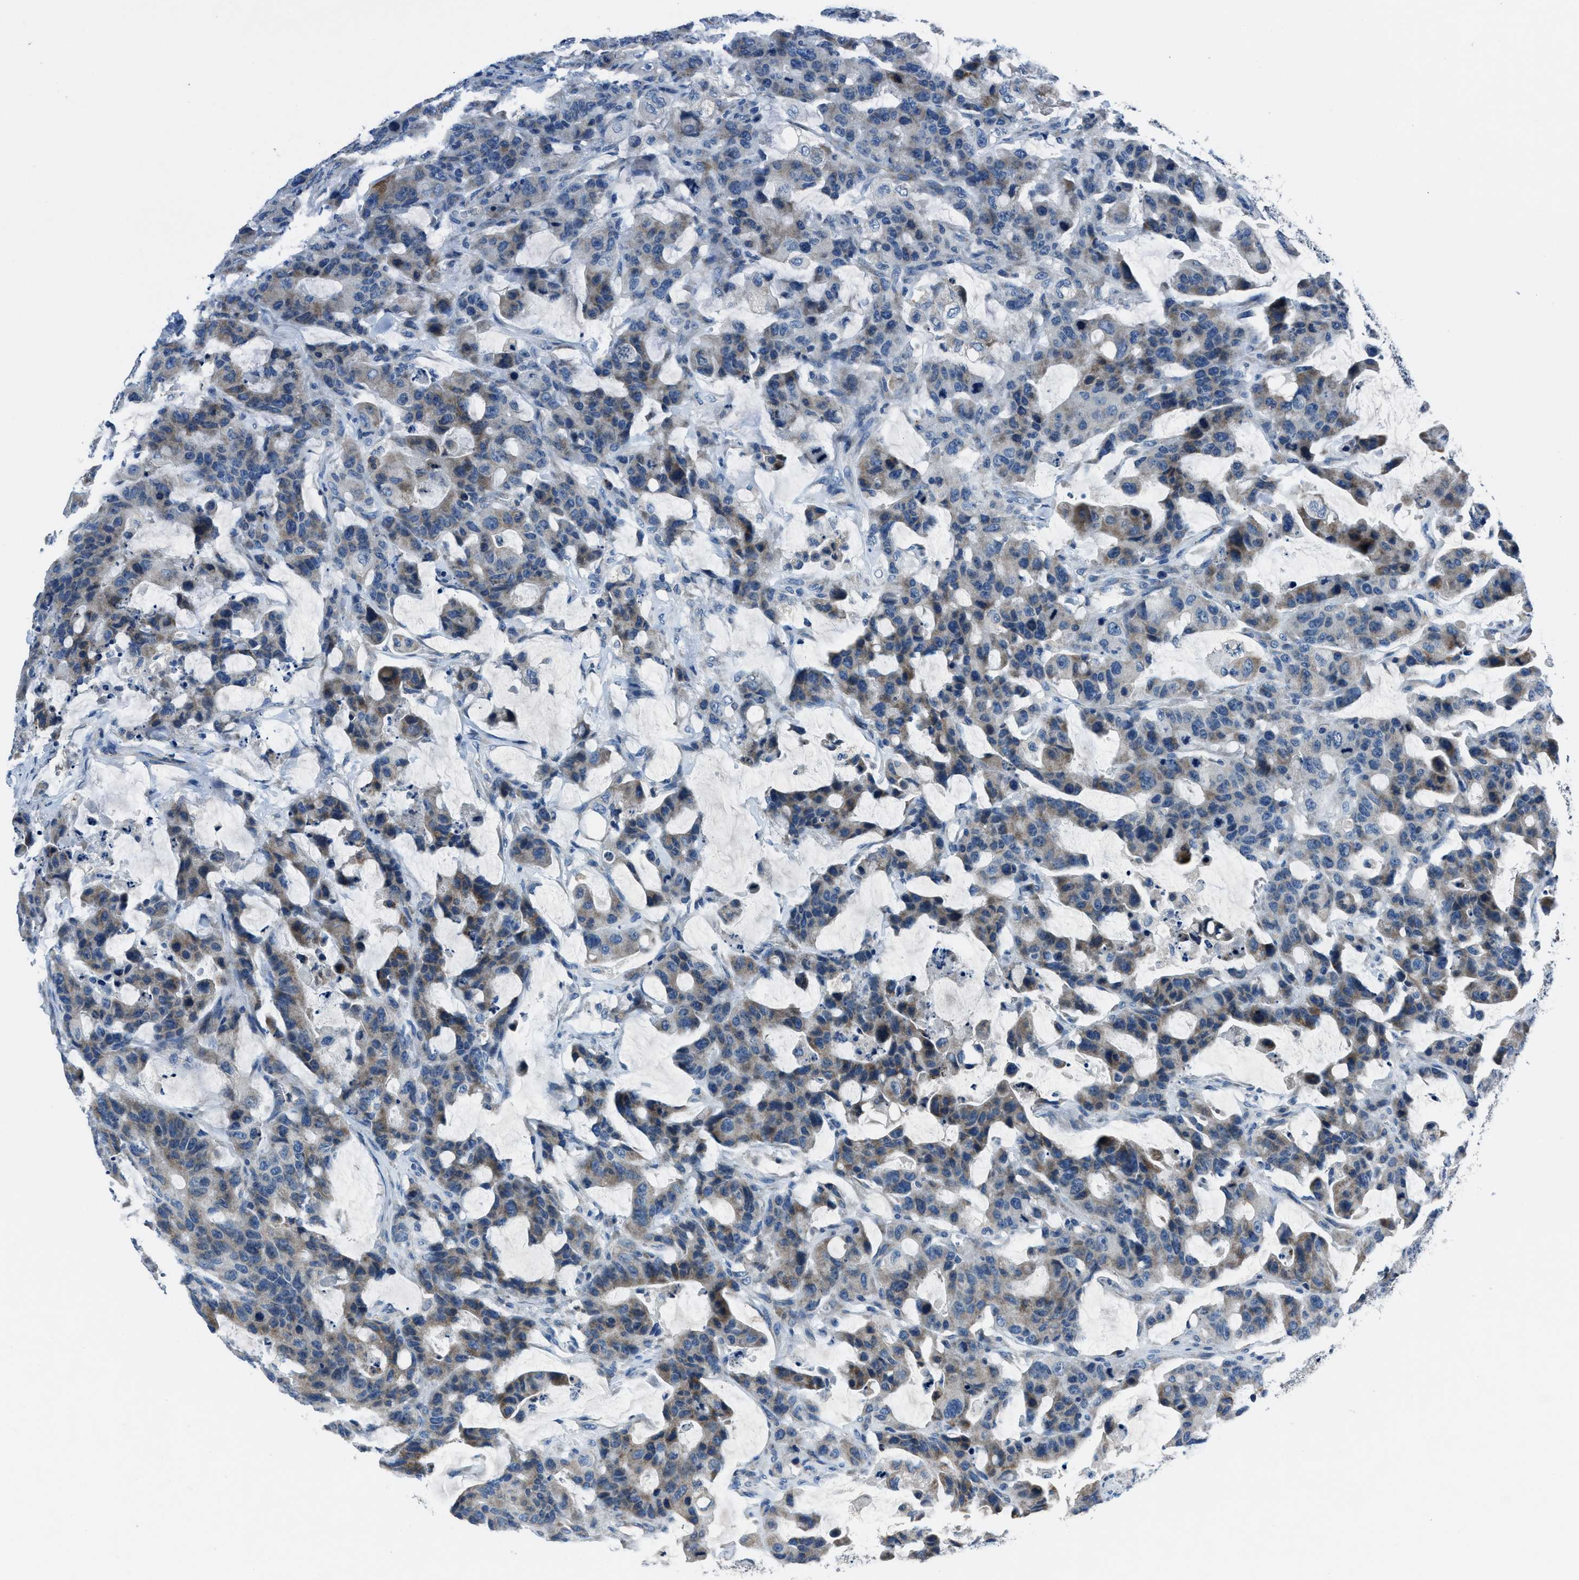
{"staining": {"intensity": "weak", "quantity": ">75%", "location": "cytoplasmic/membranous"}, "tissue": "colorectal cancer", "cell_type": "Tumor cells", "image_type": "cancer", "snomed": [{"axis": "morphology", "description": "Adenocarcinoma, NOS"}, {"axis": "topography", "description": "Colon"}], "caption": "A micrograph showing weak cytoplasmic/membranous expression in approximately >75% of tumor cells in adenocarcinoma (colorectal), as visualized by brown immunohistochemical staining.", "gene": "ADAM2", "patient": {"sex": "male", "age": 76}}